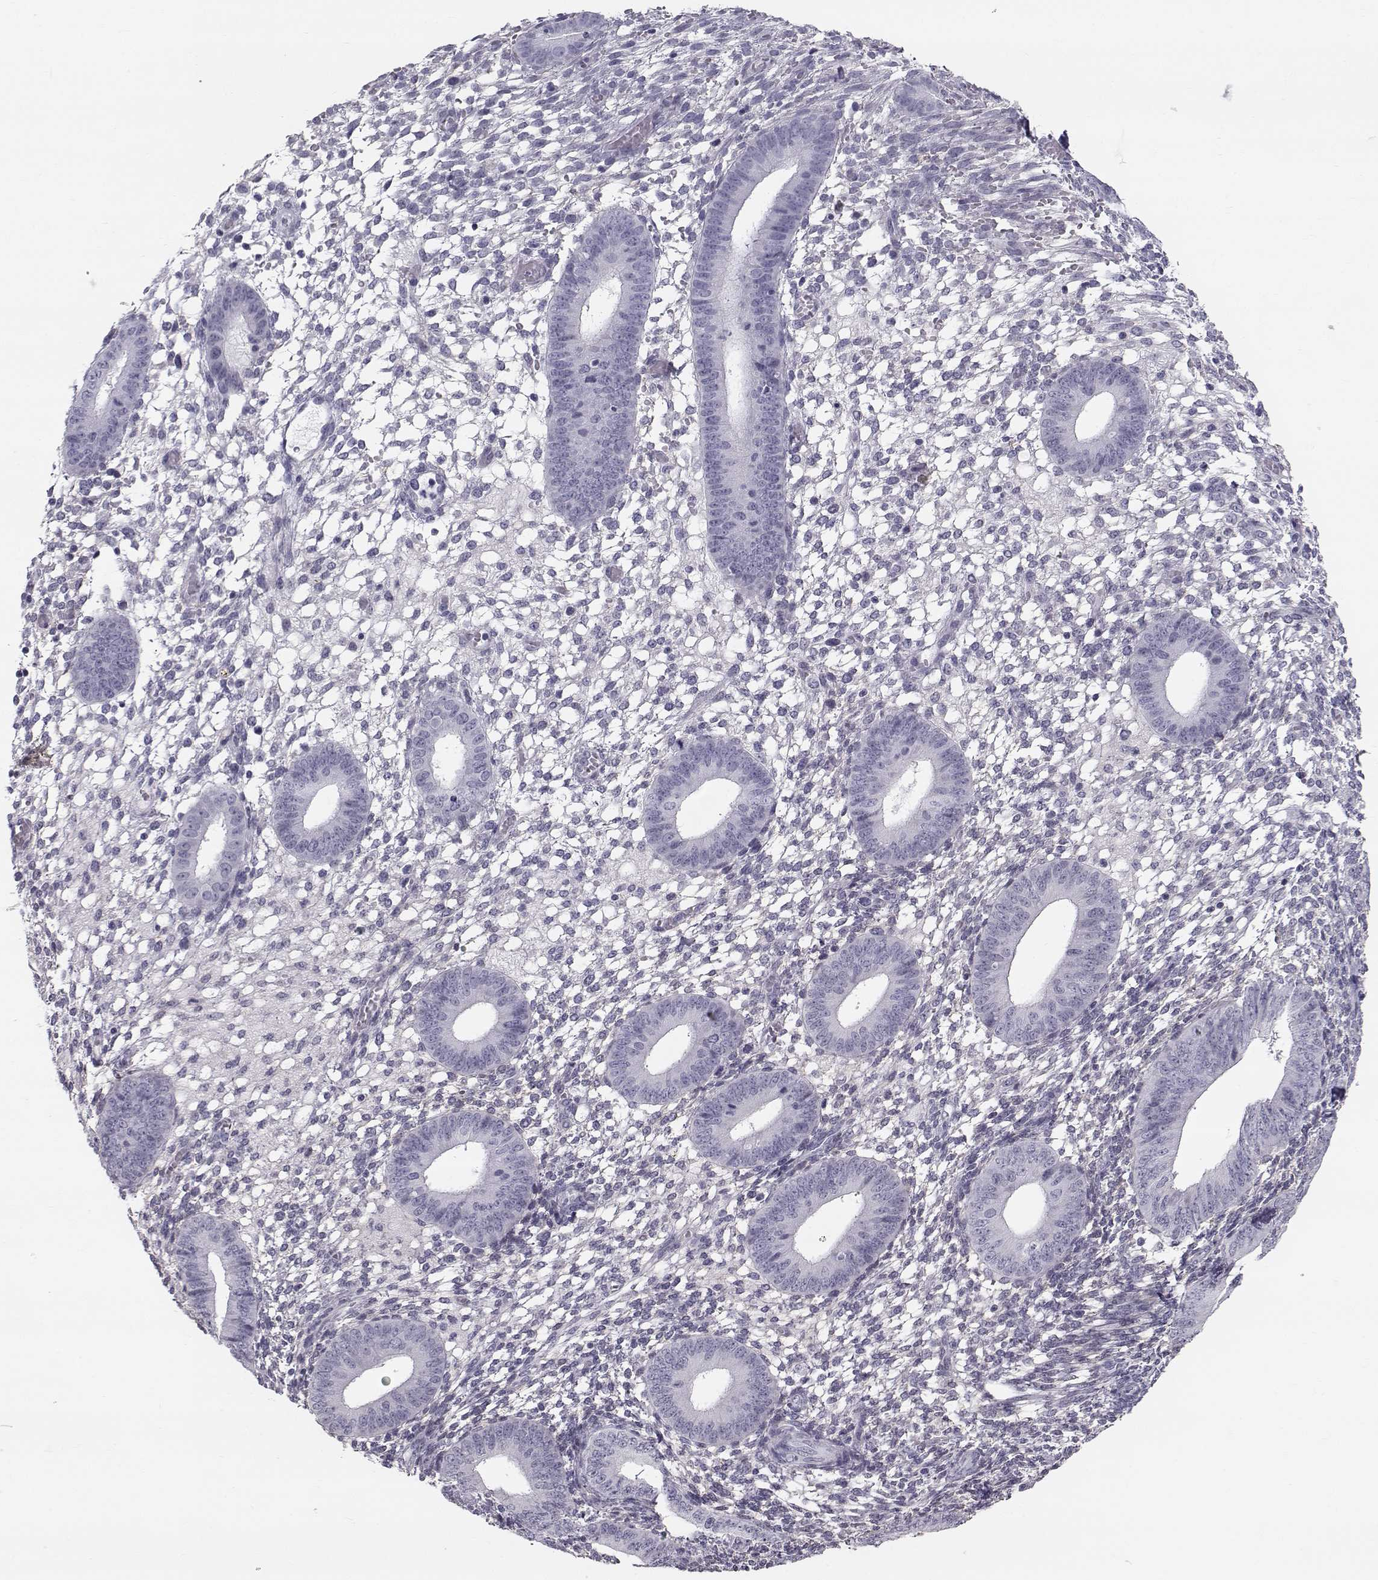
{"staining": {"intensity": "negative", "quantity": "none", "location": "none"}, "tissue": "endometrium", "cell_type": "Cells in endometrial stroma", "image_type": "normal", "snomed": [{"axis": "morphology", "description": "Normal tissue, NOS"}, {"axis": "topography", "description": "Endometrium"}], "caption": "Image shows no protein expression in cells in endometrial stroma of normal endometrium.", "gene": "SPDYE4", "patient": {"sex": "female", "age": 39}}